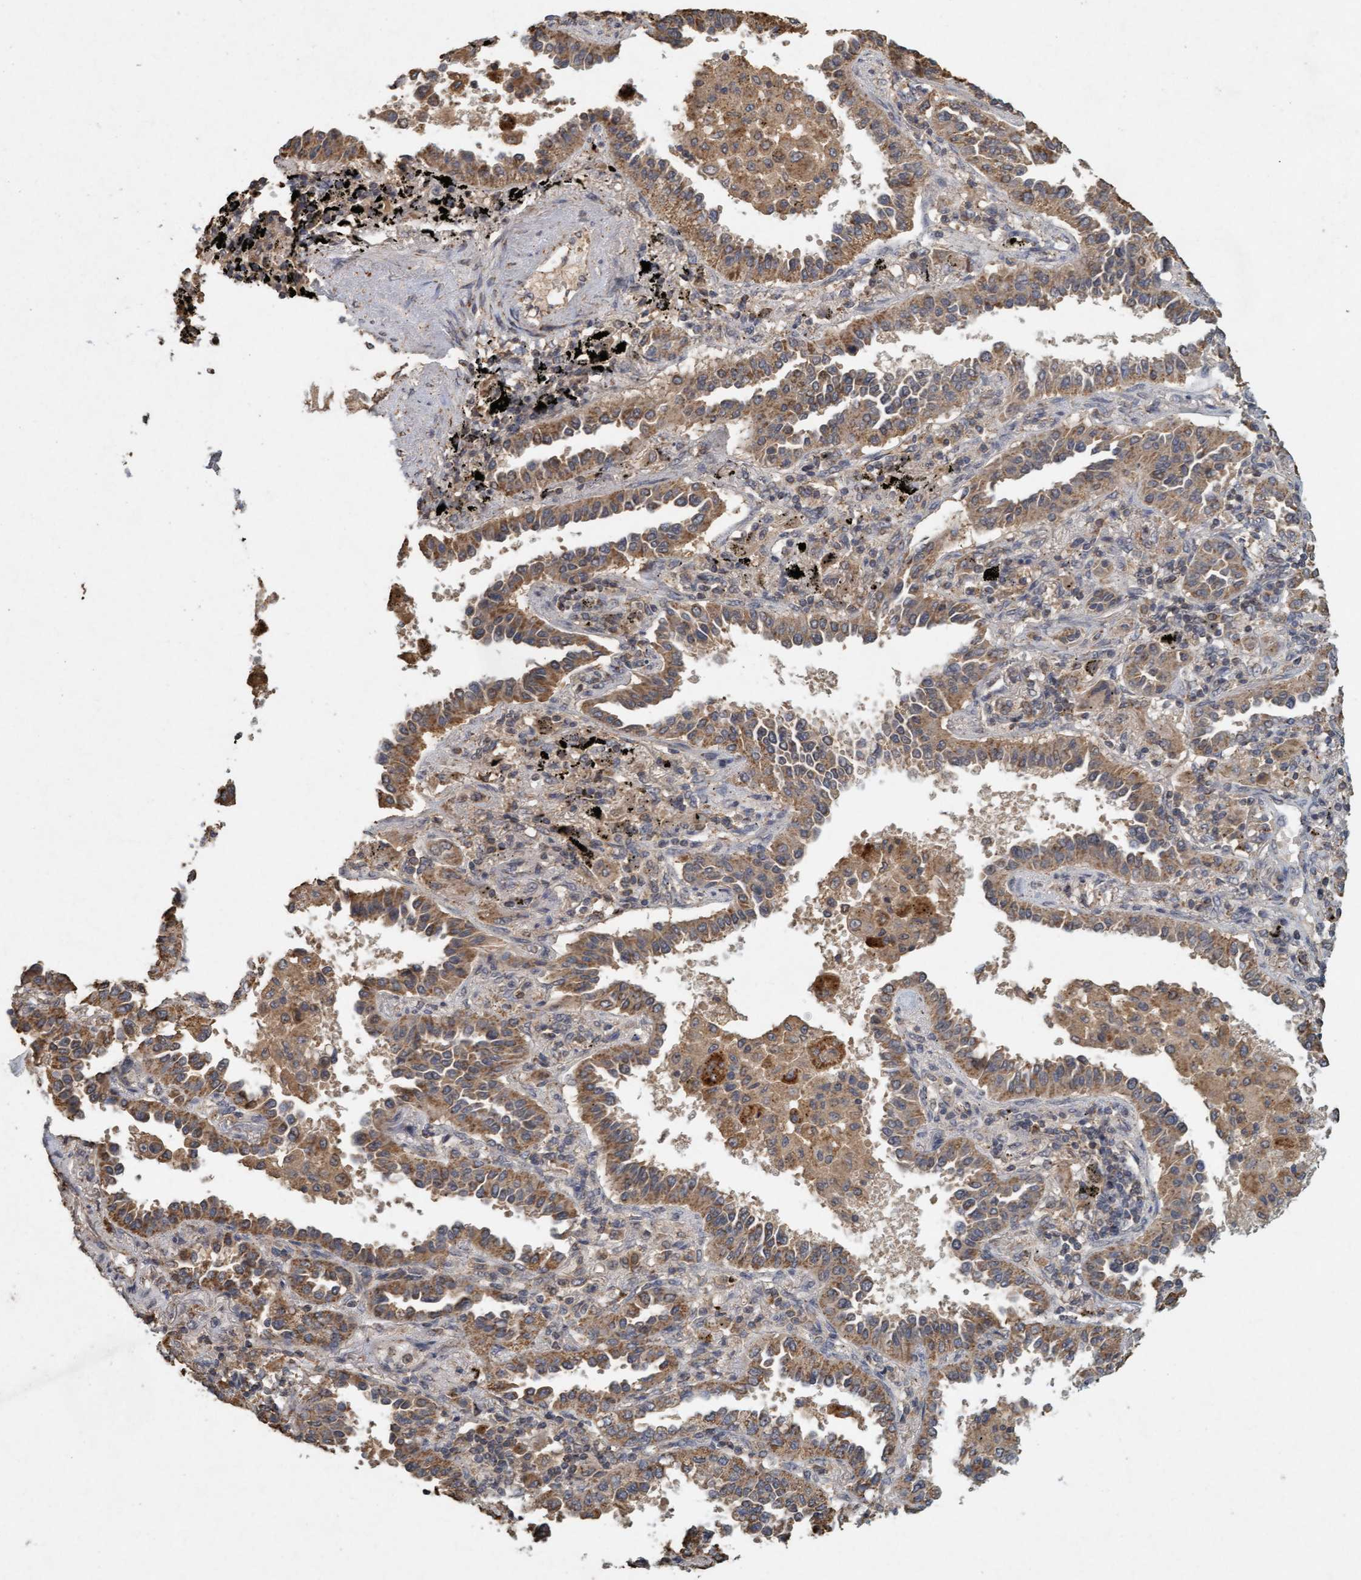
{"staining": {"intensity": "moderate", "quantity": ">75%", "location": "cytoplasmic/membranous"}, "tissue": "lung cancer", "cell_type": "Tumor cells", "image_type": "cancer", "snomed": [{"axis": "morphology", "description": "Normal tissue, NOS"}, {"axis": "morphology", "description": "Adenocarcinoma, NOS"}, {"axis": "topography", "description": "Lung"}], "caption": "DAB immunohistochemical staining of human adenocarcinoma (lung) exhibits moderate cytoplasmic/membranous protein expression in about >75% of tumor cells.", "gene": "VSIG8", "patient": {"sex": "male", "age": 59}}